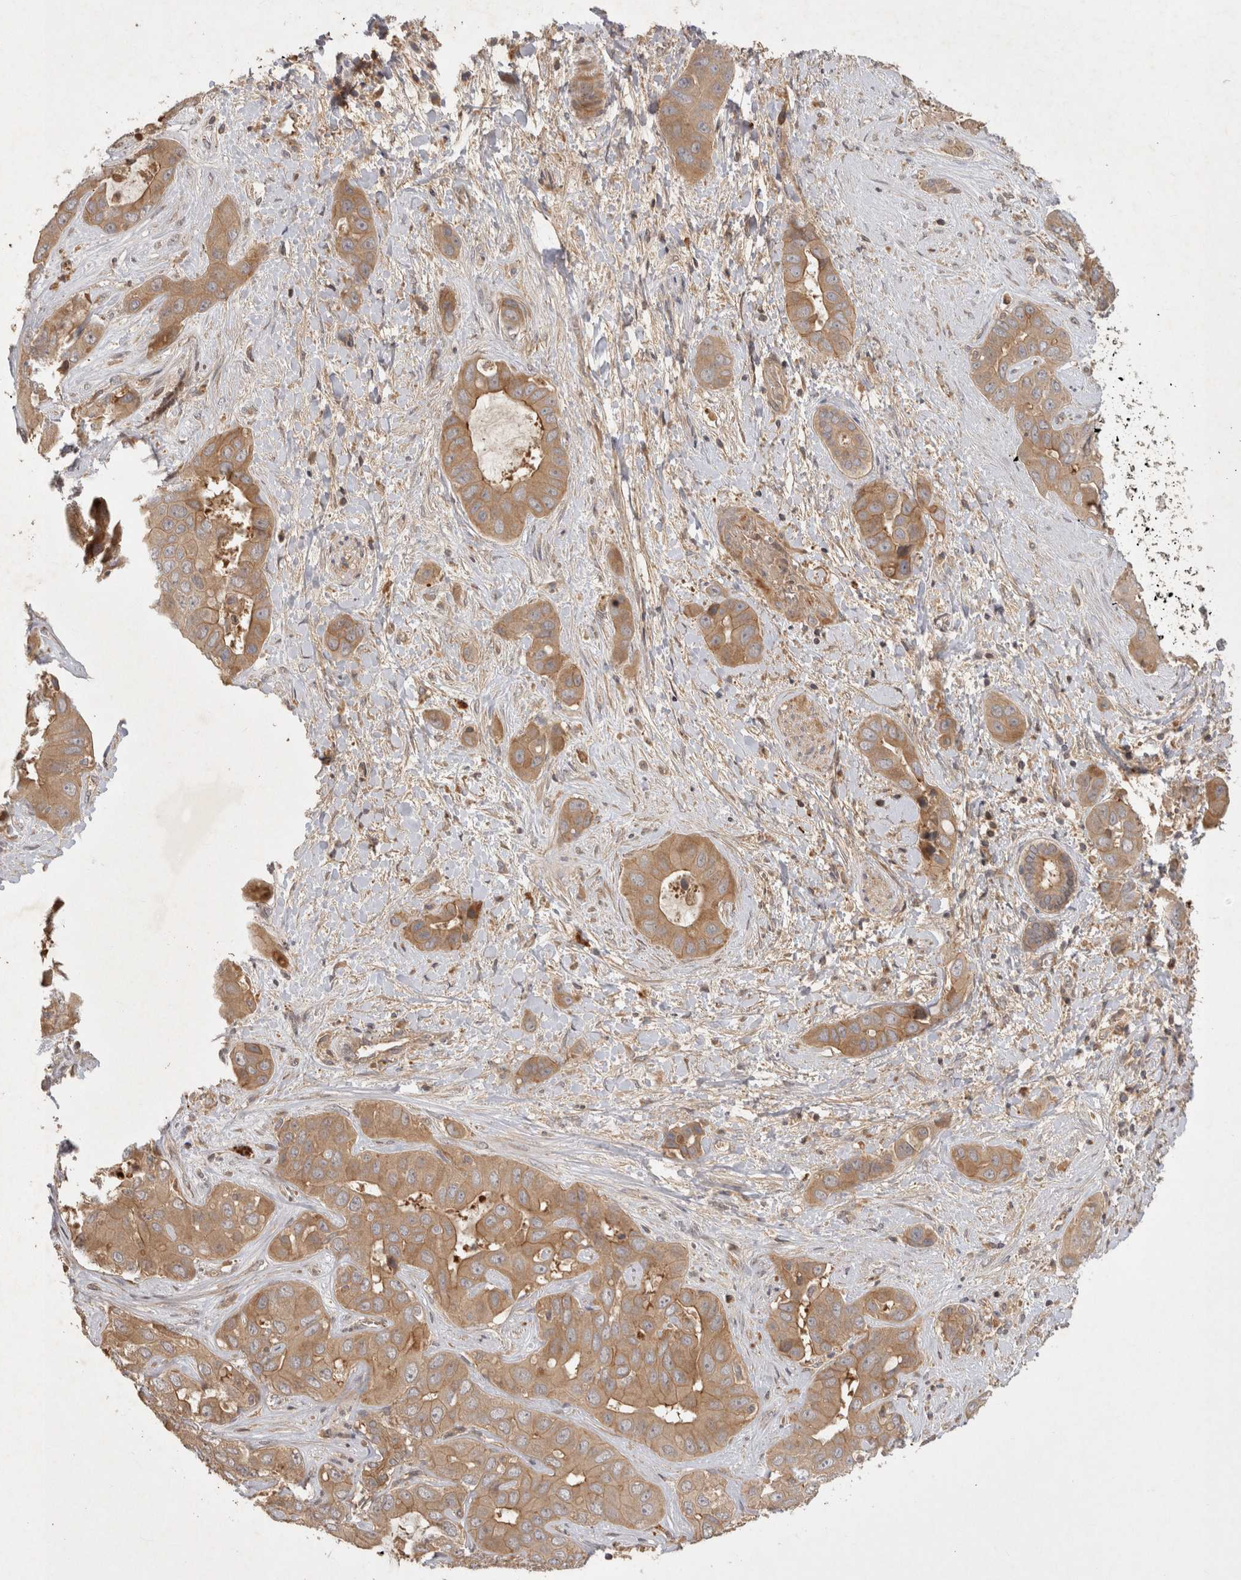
{"staining": {"intensity": "weak", "quantity": ">75%", "location": "cytoplasmic/membranous"}, "tissue": "liver cancer", "cell_type": "Tumor cells", "image_type": "cancer", "snomed": [{"axis": "morphology", "description": "Cholangiocarcinoma"}, {"axis": "topography", "description": "Liver"}], "caption": "Brown immunohistochemical staining in cholangiocarcinoma (liver) reveals weak cytoplasmic/membranous staining in approximately >75% of tumor cells.", "gene": "PPP1R42", "patient": {"sex": "female", "age": 52}}